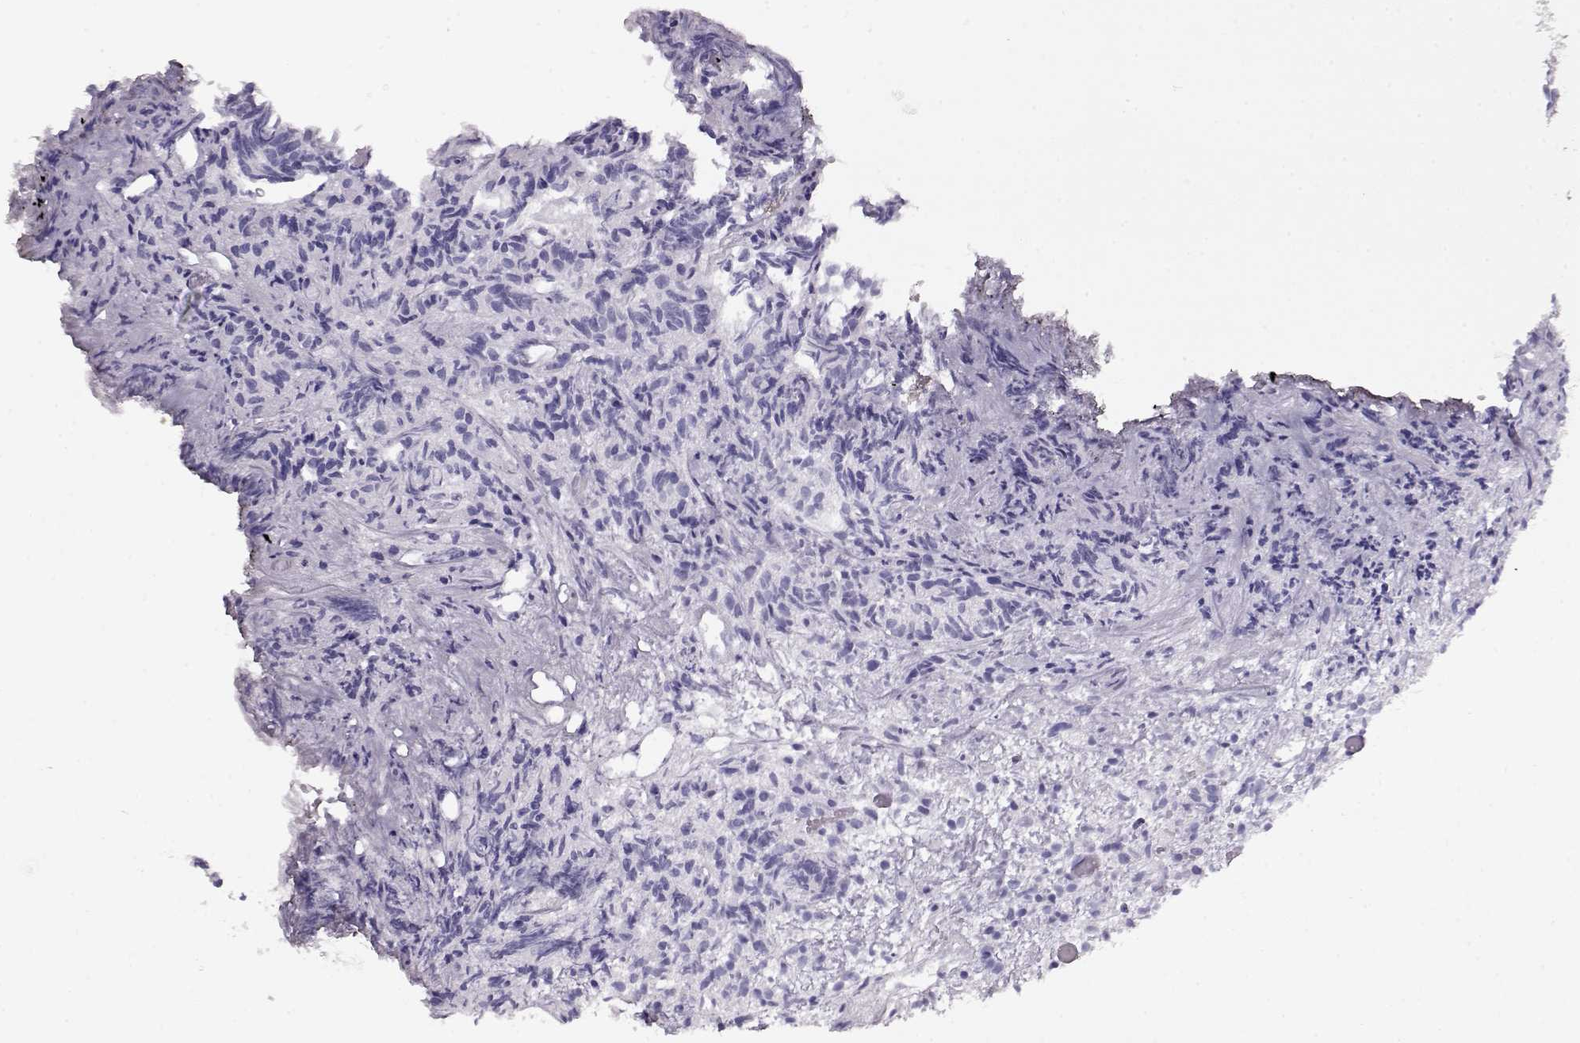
{"staining": {"intensity": "negative", "quantity": "none", "location": "none"}, "tissue": "prostate cancer", "cell_type": "Tumor cells", "image_type": "cancer", "snomed": [{"axis": "morphology", "description": "Adenocarcinoma, High grade"}, {"axis": "topography", "description": "Prostate"}], "caption": "IHC photomicrograph of neoplastic tissue: human prostate cancer (high-grade adenocarcinoma) stained with DAB shows no significant protein staining in tumor cells.", "gene": "ACTN2", "patient": {"sex": "male", "age": 53}}